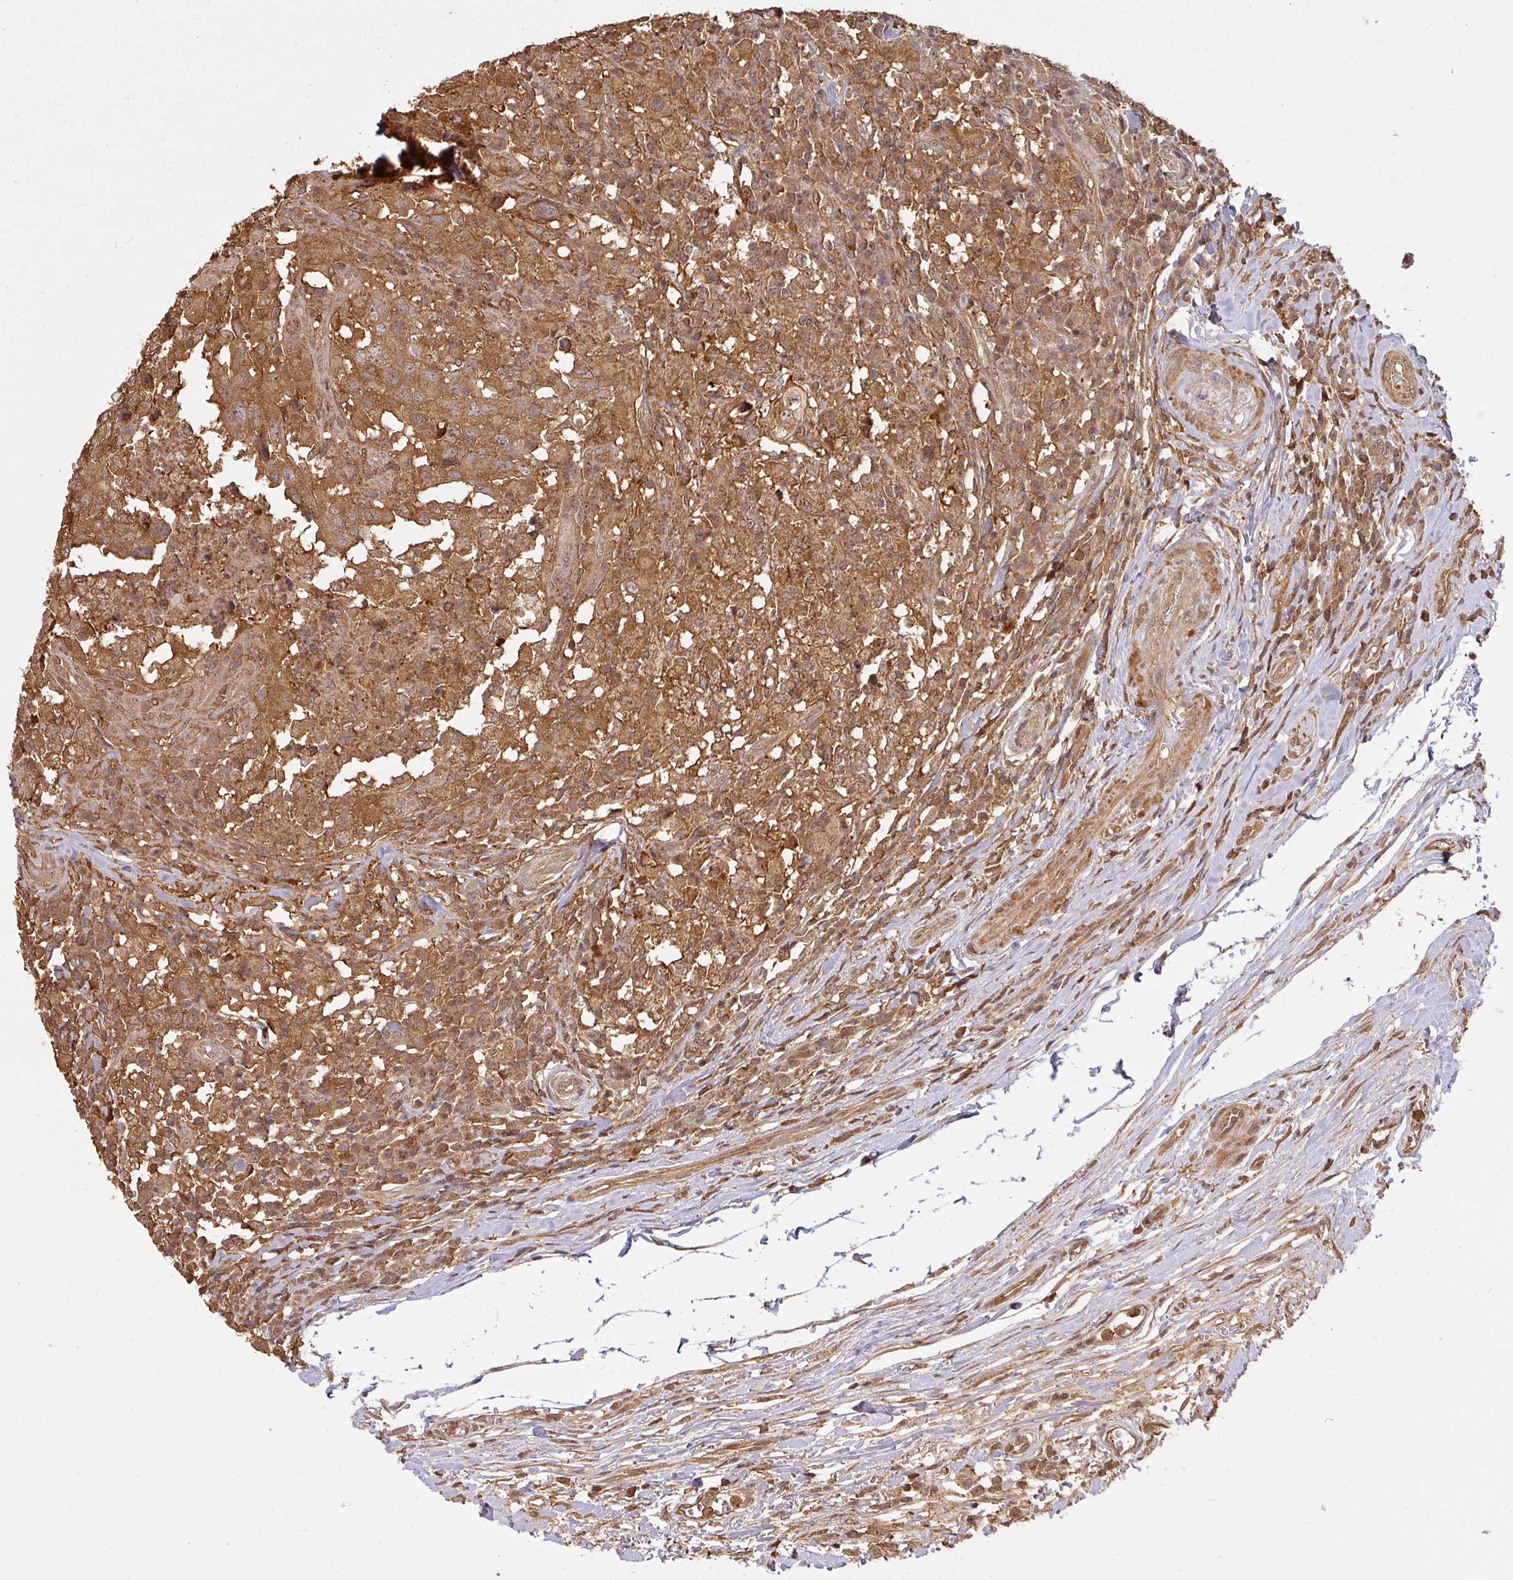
{"staining": {"intensity": "moderate", "quantity": ">75%", "location": "cytoplasmic/membranous"}, "tissue": "head and neck cancer", "cell_type": "Tumor cells", "image_type": "cancer", "snomed": [{"axis": "morphology", "description": "Normal tissue, NOS"}, {"axis": "morphology", "description": "Squamous cell carcinoma, NOS"}, {"axis": "topography", "description": "Skeletal muscle"}, {"axis": "topography", "description": "Vascular tissue"}, {"axis": "topography", "description": "Peripheral nerve tissue"}, {"axis": "topography", "description": "Head-Neck"}], "caption": "Immunohistochemistry histopathology image of neoplastic tissue: human head and neck cancer stained using immunohistochemistry displays medium levels of moderate protein expression localized specifically in the cytoplasmic/membranous of tumor cells, appearing as a cytoplasmic/membranous brown color.", "gene": "ZNF322", "patient": {"sex": "male", "age": 66}}